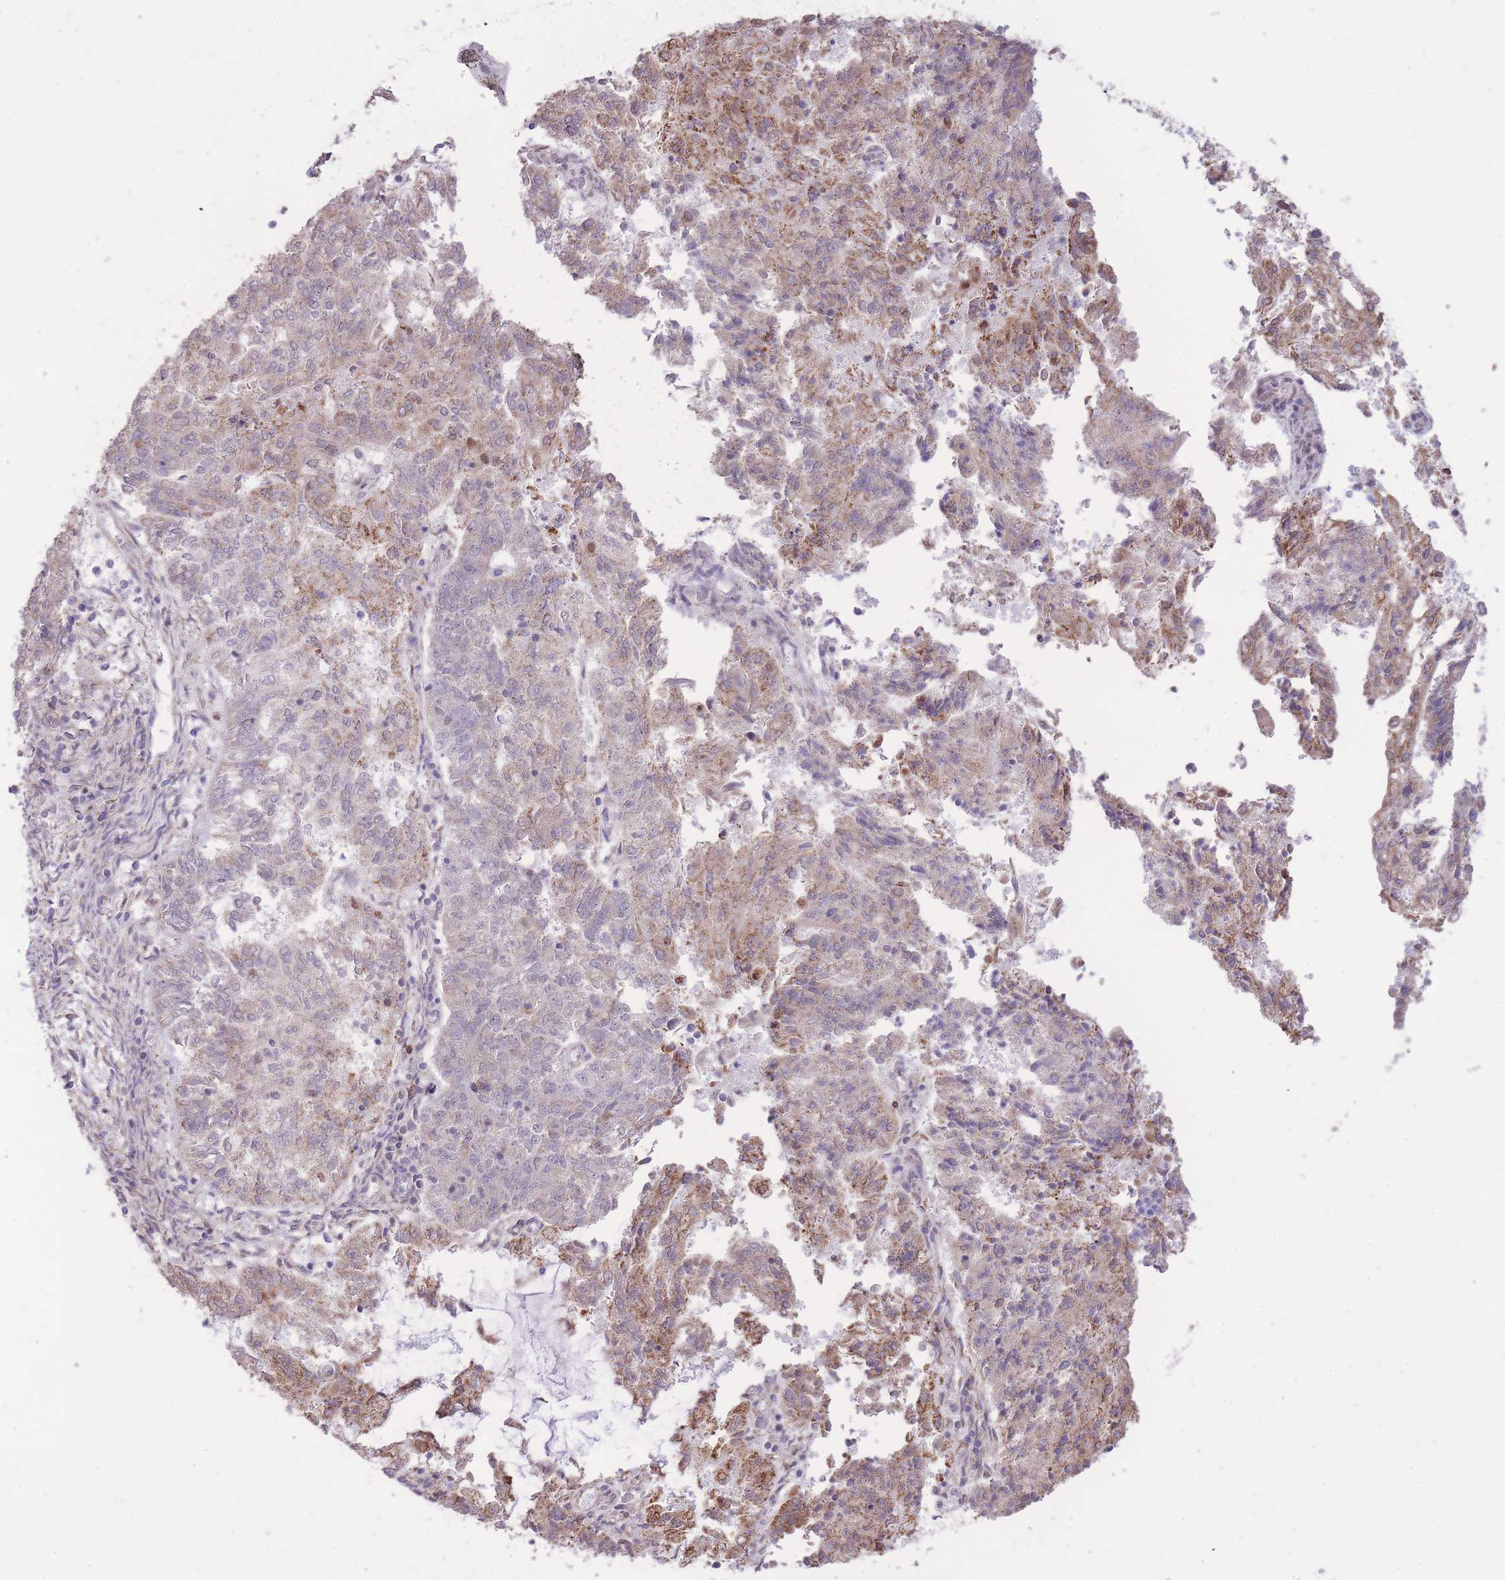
{"staining": {"intensity": "moderate", "quantity": "25%-75%", "location": "cytoplasmic/membranous"}, "tissue": "endometrial cancer", "cell_type": "Tumor cells", "image_type": "cancer", "snomed": [{"axis": "morphology", "description": "Adenocarcinoma, NOS"}, {"axis": "topography", "description": "Endometrium"}], "caption": "A photomicrograph showing moderate cytoplasmic/membranous staining in approximately 25%-75% of tumor cells in endometrial cancer, as visualized by brown immunohistochemical staining.", "gene": "TOPAZ1", "patient": {"sex": "female", "age": 82}}